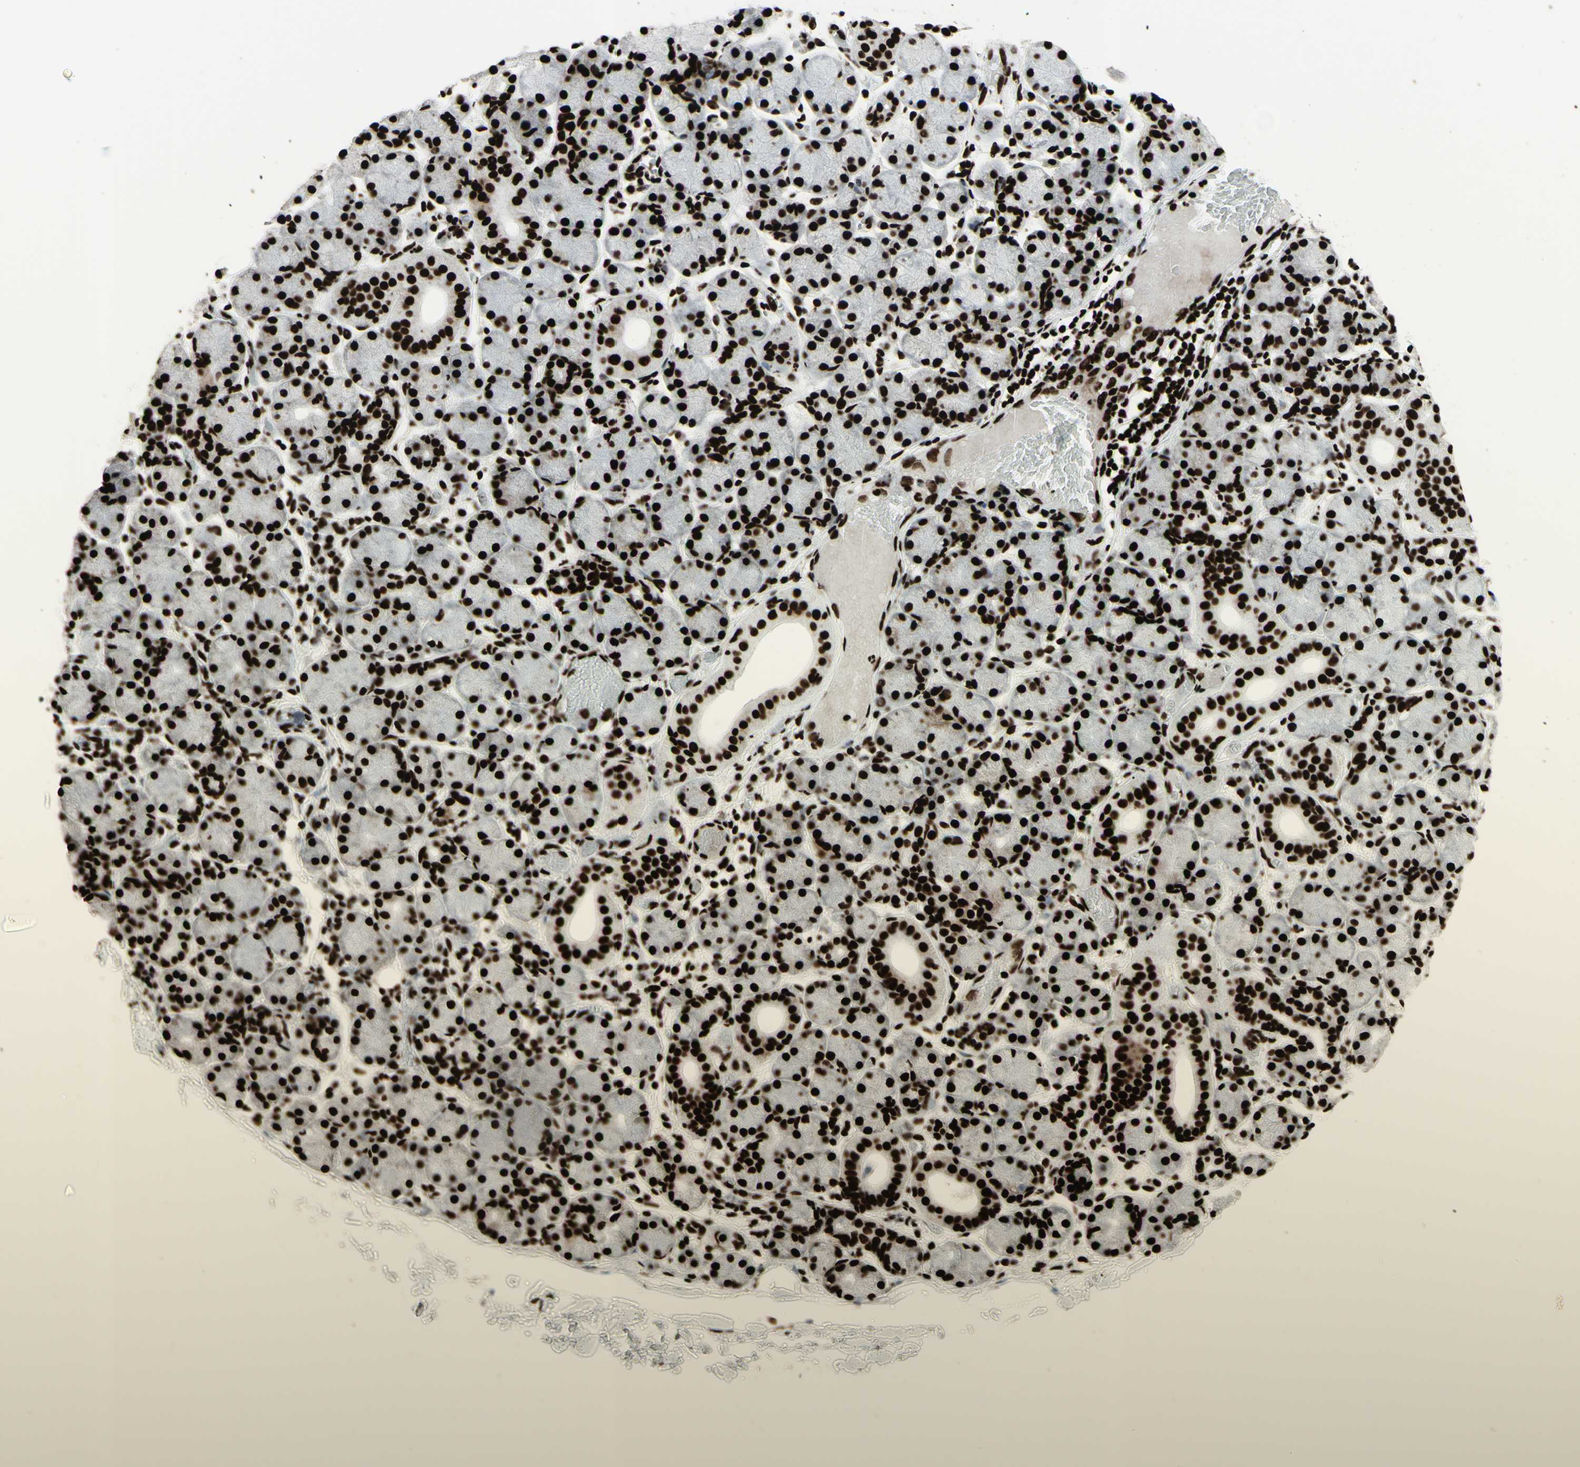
{"staining": {"intensity": "strong", "quantity": ">75%", "location": "nuclear"}, "tissue": "salivary gland", "cell_type": "Glandular cells", "image_type": "normal", "snomed": [{"axis": "morphology", "description": "Normal tissue, NOS"}, {"axis": "topography", "description": "Salivary gland"}], "caption": "Approximately >75% of glandular cells in normal salivary gland show strong nuclear protein expression as visualized by brown immunohistochemical staining.", "gene": "U2AF2", "patient": {"sex": "female", "age": 24}}